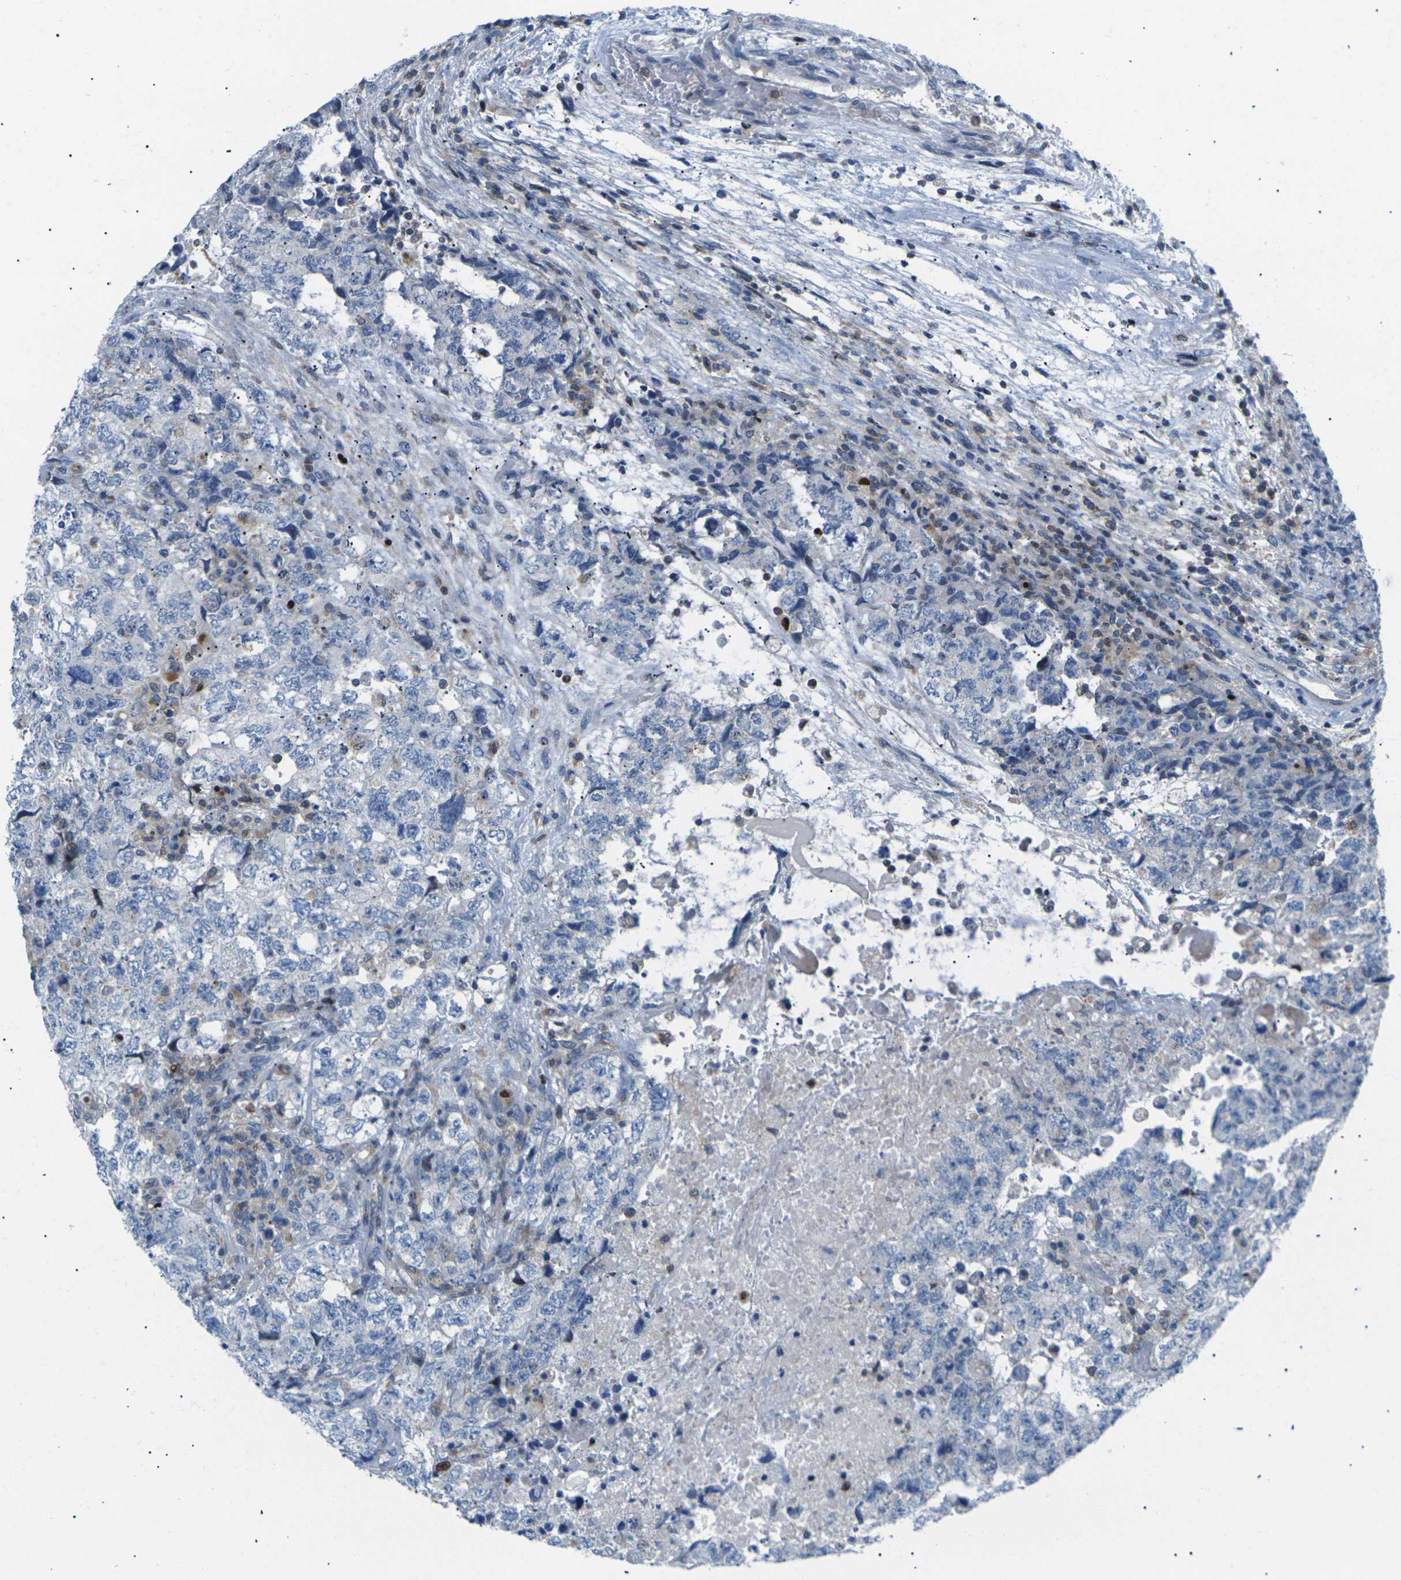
{"staining": {"intensity": "negative", "quantity": "none", "location": "none"}, "tissue": "testis cancer", "cell_type": "Tumor cells", "image_type": "cancer", "snomed": [{"axis": "morphology", "description": "Carcinoma, Embryonal, NOS"}, {"axis": "topography", "description": "Testis"}], "caption": "Tumor cells show no significant expression in embryonal carcinoma (testis). (Stains: DAB IHC with hematoxylin counter stain, Microscopy: brightfield microscopy at high magnification).", "gene": "RPS6KA3", "patient": {"sex": "male", "age": 36}}